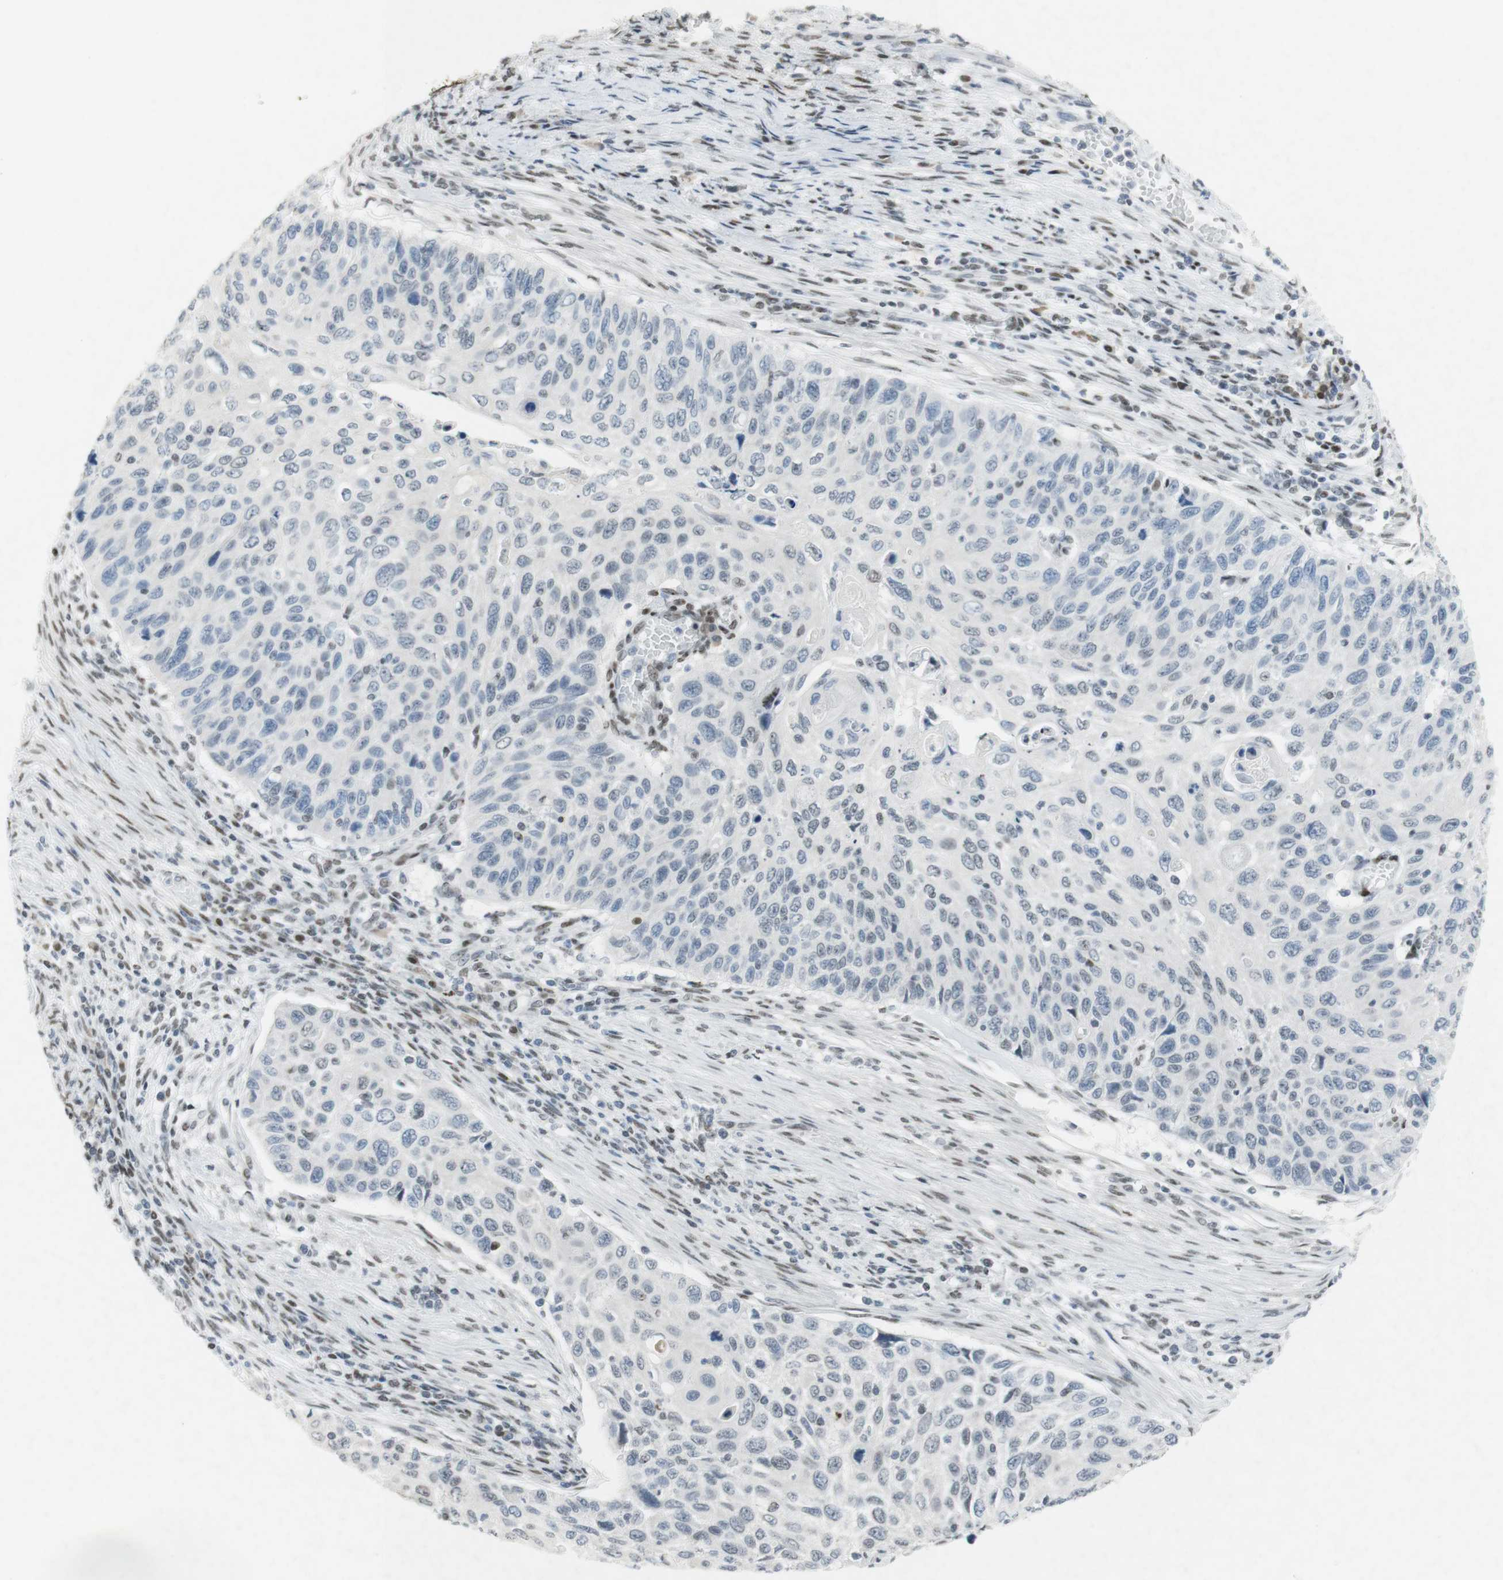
{"staining": {"intensity": "weak", "quantity": "<25%", "location": "nuclear"}, "tissue": "cervical cancer", "cell_type": "Tumor cells", "image_type": "cancer", "snomed": [{"axis": "morphology", "description": "Squamous cell carcinoma, NOS"}, {"axis": "topography", "description": "Cervix"}], "caption": "Immunohistochemistry micrograph of neoplastic tissue: human cervical cancer (squamous cell carcinoma) stained with DAB (3,3'-diaminobenzidine) reveals no significant protein staining in tumor cells.", "gene": "BMI1", "patient": {"sex": "female", "age": 70}}